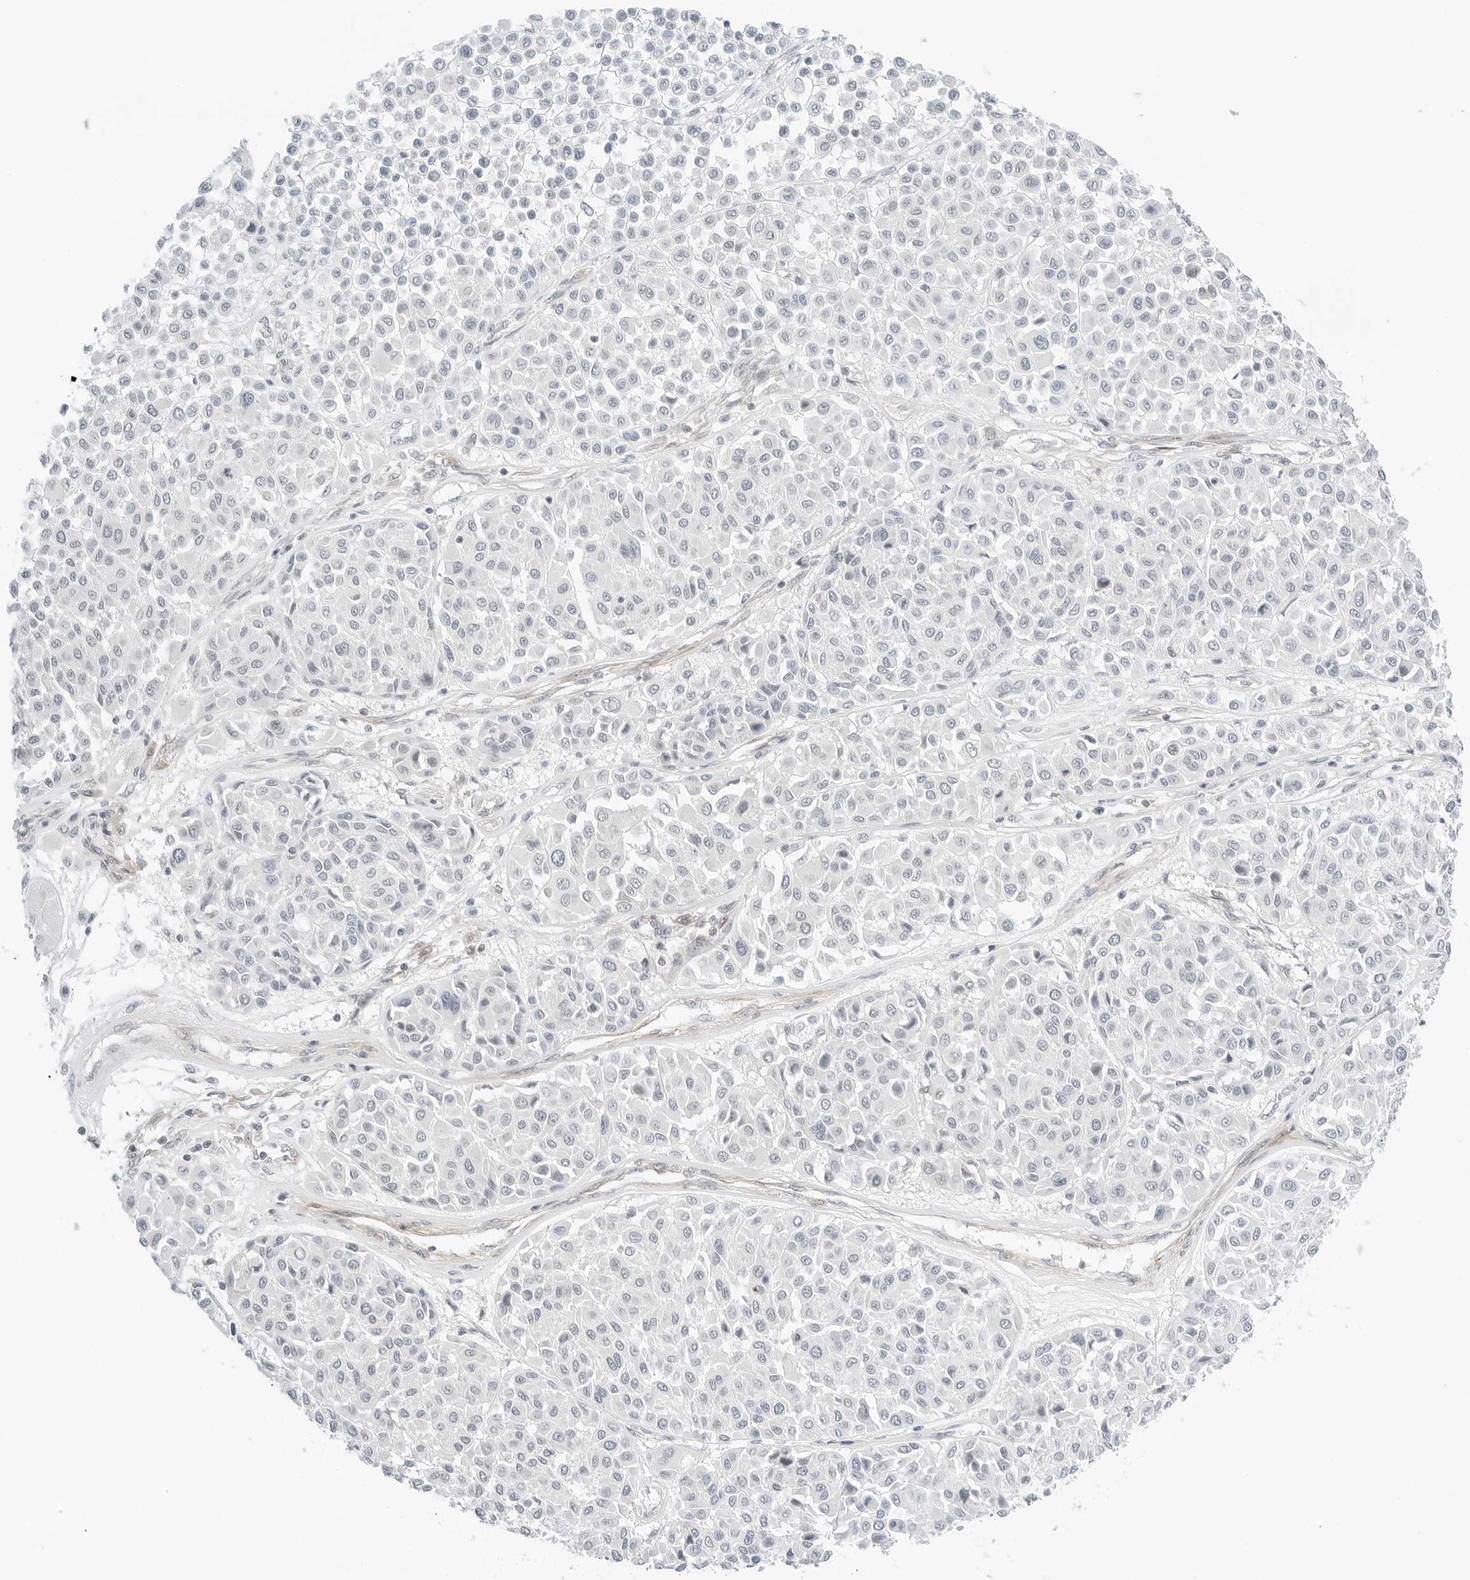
{"staining": {"intensity": "negative", "quantity": "none", "location": "none"}, "tissue": "melanoma", "cell_type": "Tumor cells", "image_type": "cancer", "snomed": [{"axis": "morphology", "description": "Malignant melanoma, Metastatic site"}, {"axis": "topography", "description": "Soft tissue"}], "caption": "This is an immunohistochemistry micrograph of human malignant melanoma (metastatic site). There is no expression in tumor cells.", "gene": "NEO1", "patient": {"sex": "male", "age": 41}}